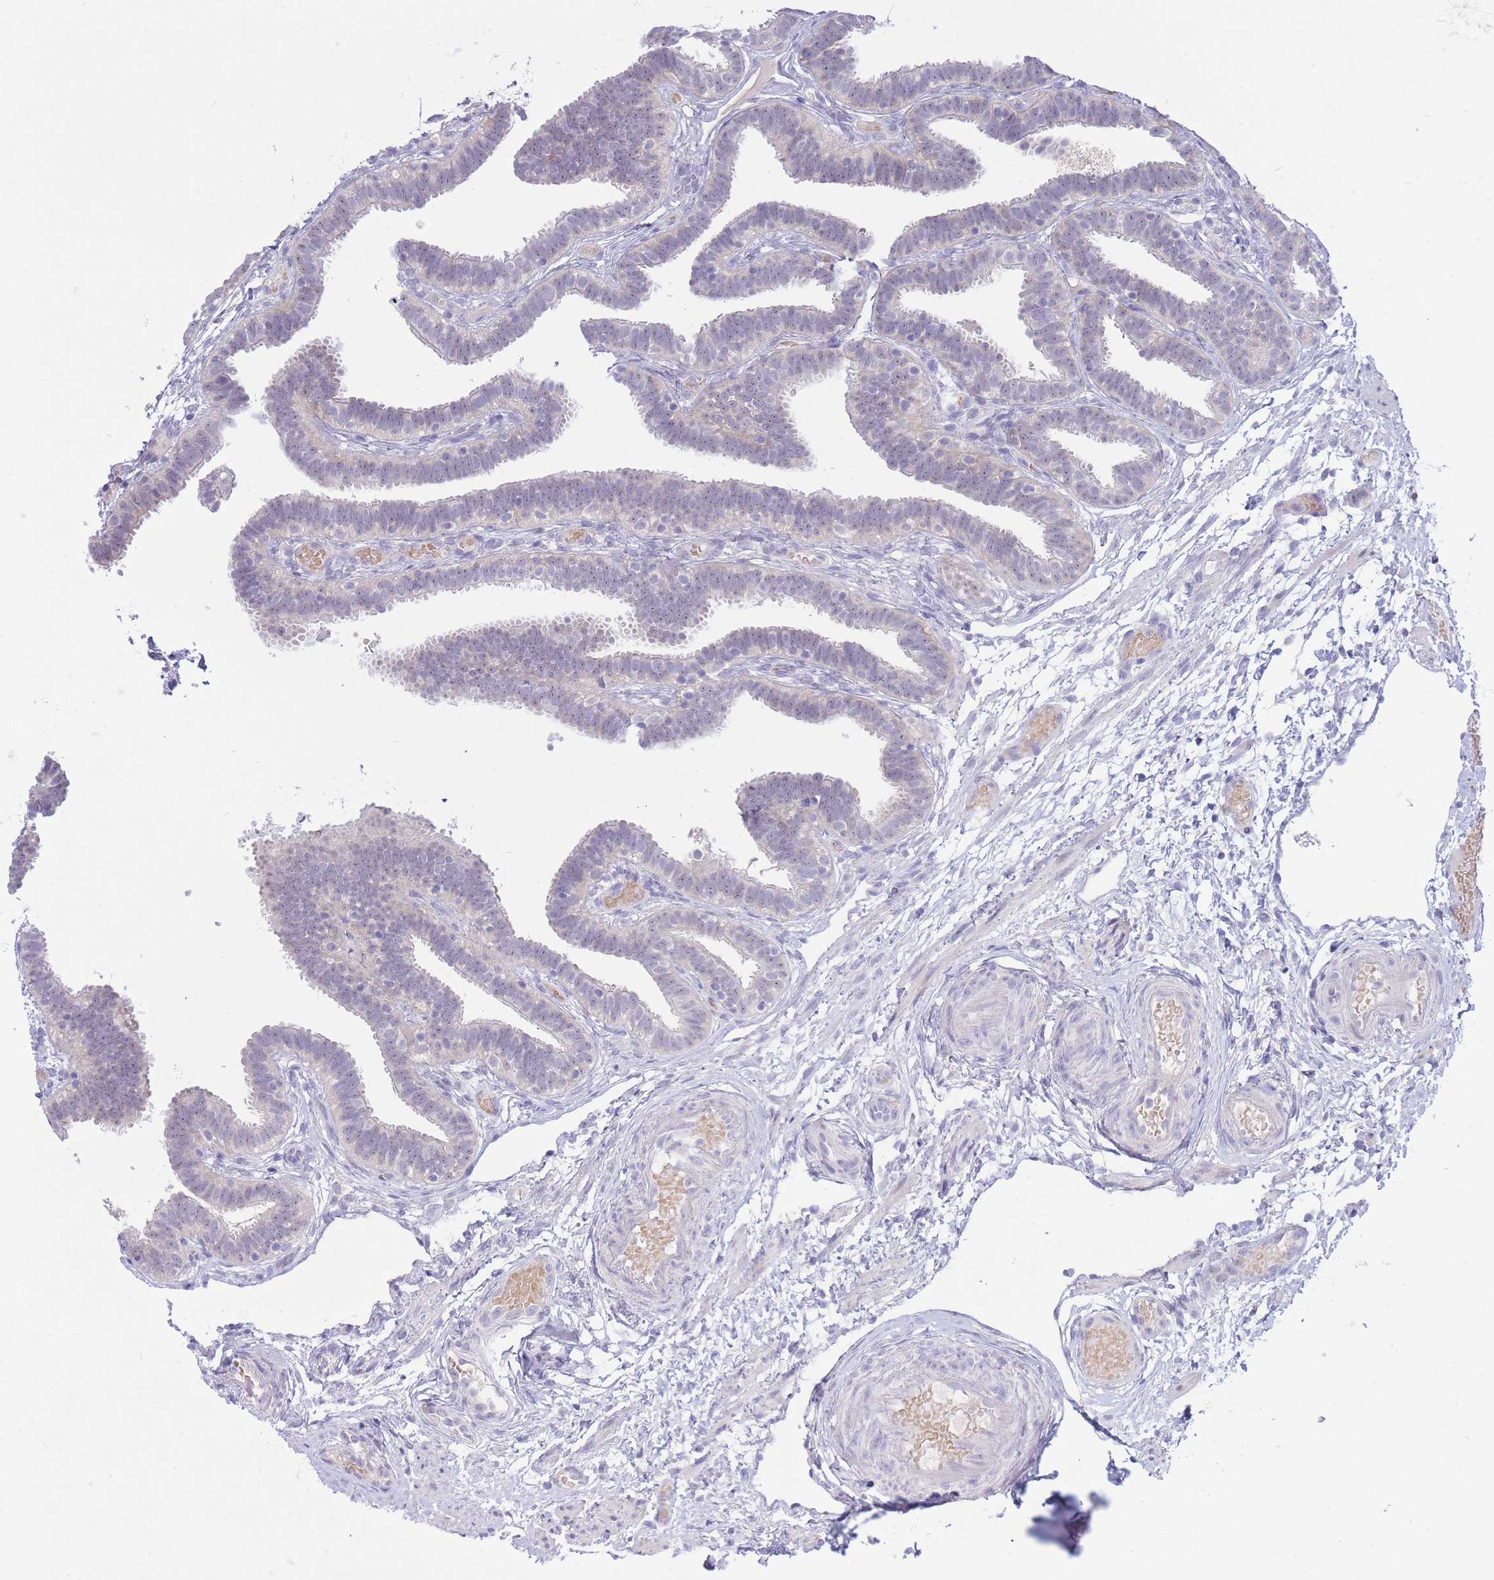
{"staining": {"intensity": "weak", "quantity": "<25%", "location": "nuclear"}, "tissue": "fallopian tube", "cell_type": "Glandular cells", "image_type": "normal", "snomed": [{"axis": "morphology", "description": "Normal tissue, NOS"}, {"axis": "topography", "description": "Fallopian tube"}], "caption": "This is an IHC image of unremarkable fallopian tube. There is no staining in glandular cells.", "gene": "FBXO46", "patient": {"sex": "female", "age": 37}}